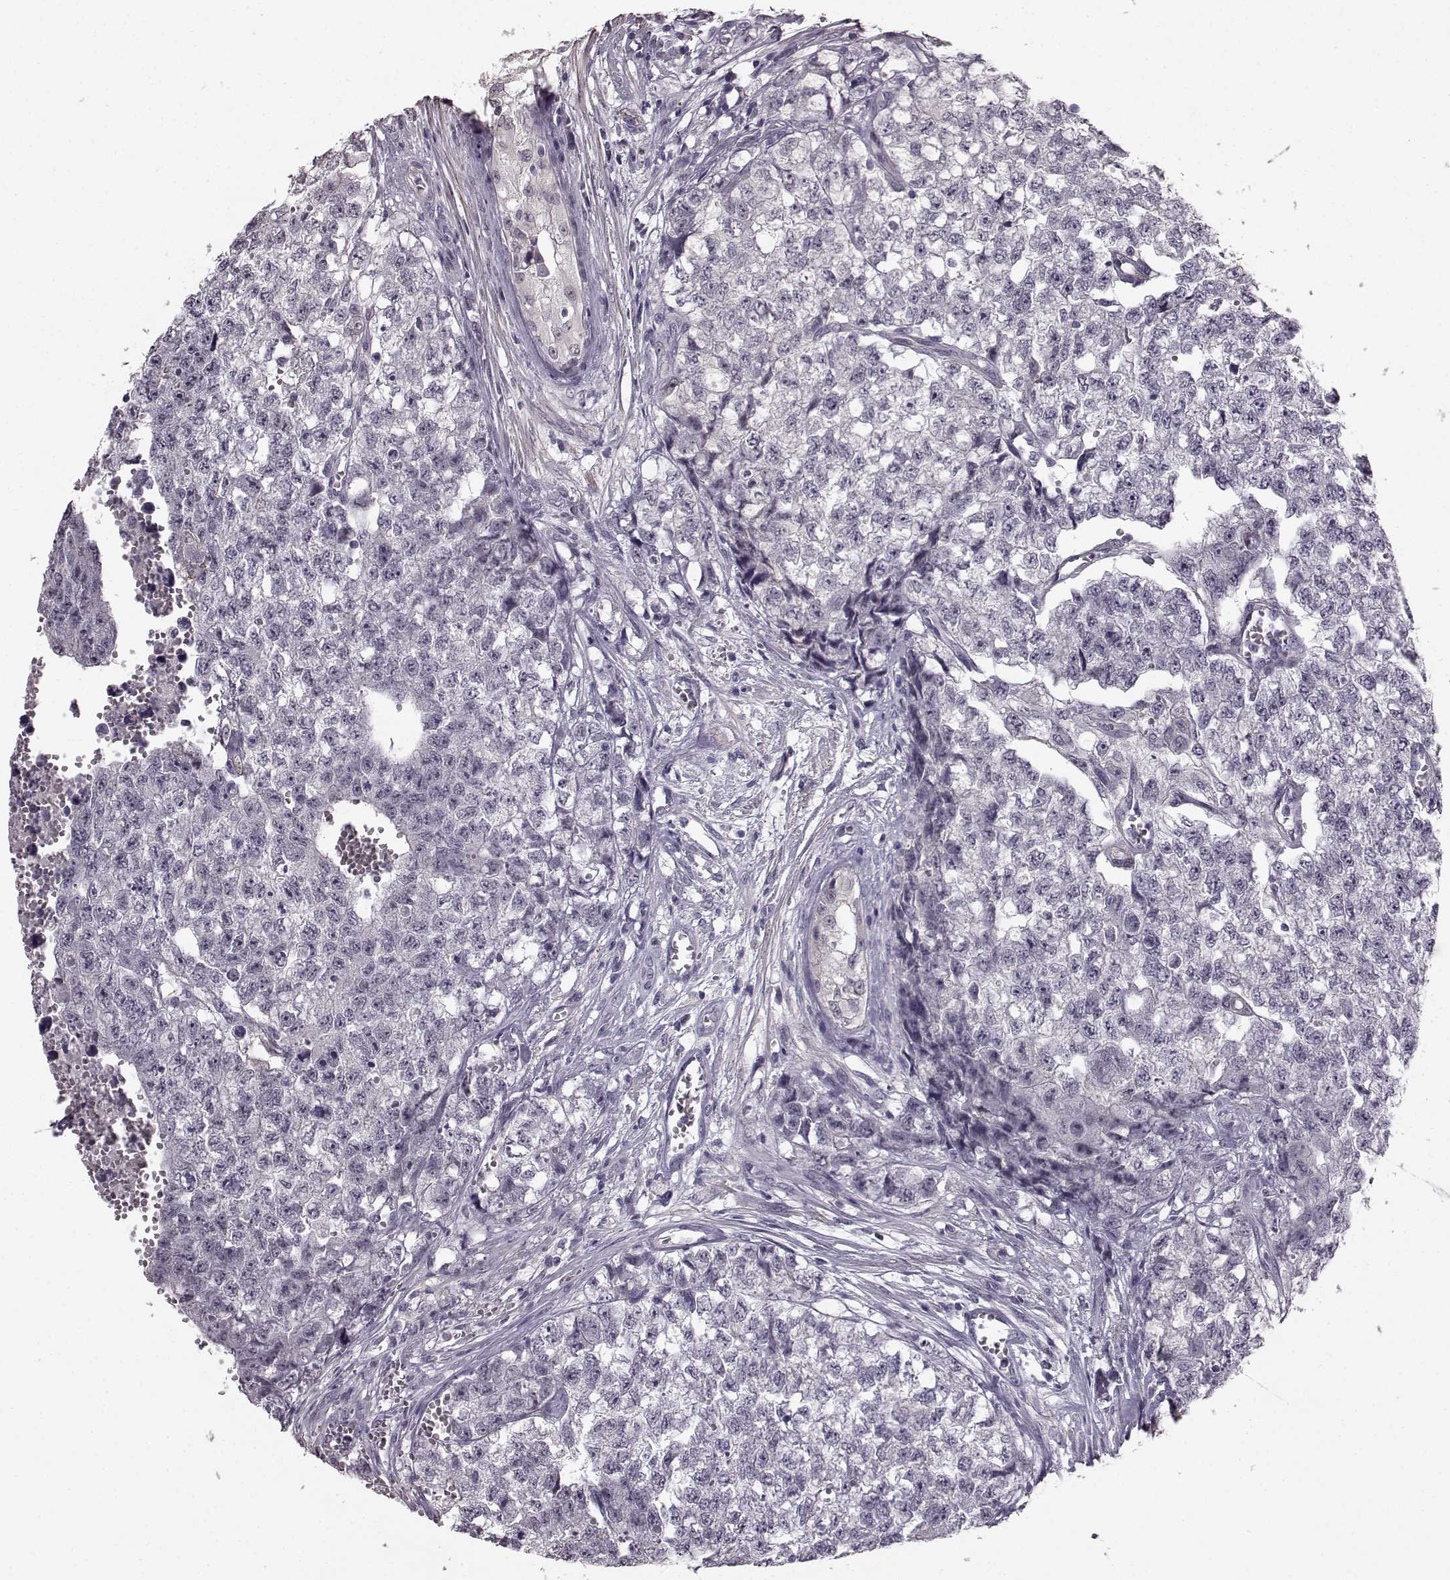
{"staining": {"intensity": "negative", "quantity": "none", "location": "none"}, "tissue": "testis cancer", "cell_type": "Tumor cells", "image_type": "cancer", "snomed": [{"axis": "morphology", "description": "Seminoma, NOS"}, {"axis": "morphology", "description": "Carcinoma, Embryonal, NOS"}, {"axis": "topography", "description": "Testis"}], "caption": "Human seminoma (testis) stained for a protein using IHC shows no staining in tumor cells.", "gene": "SLCO3A1", "patient": {"sex": "male", "age": 22}}